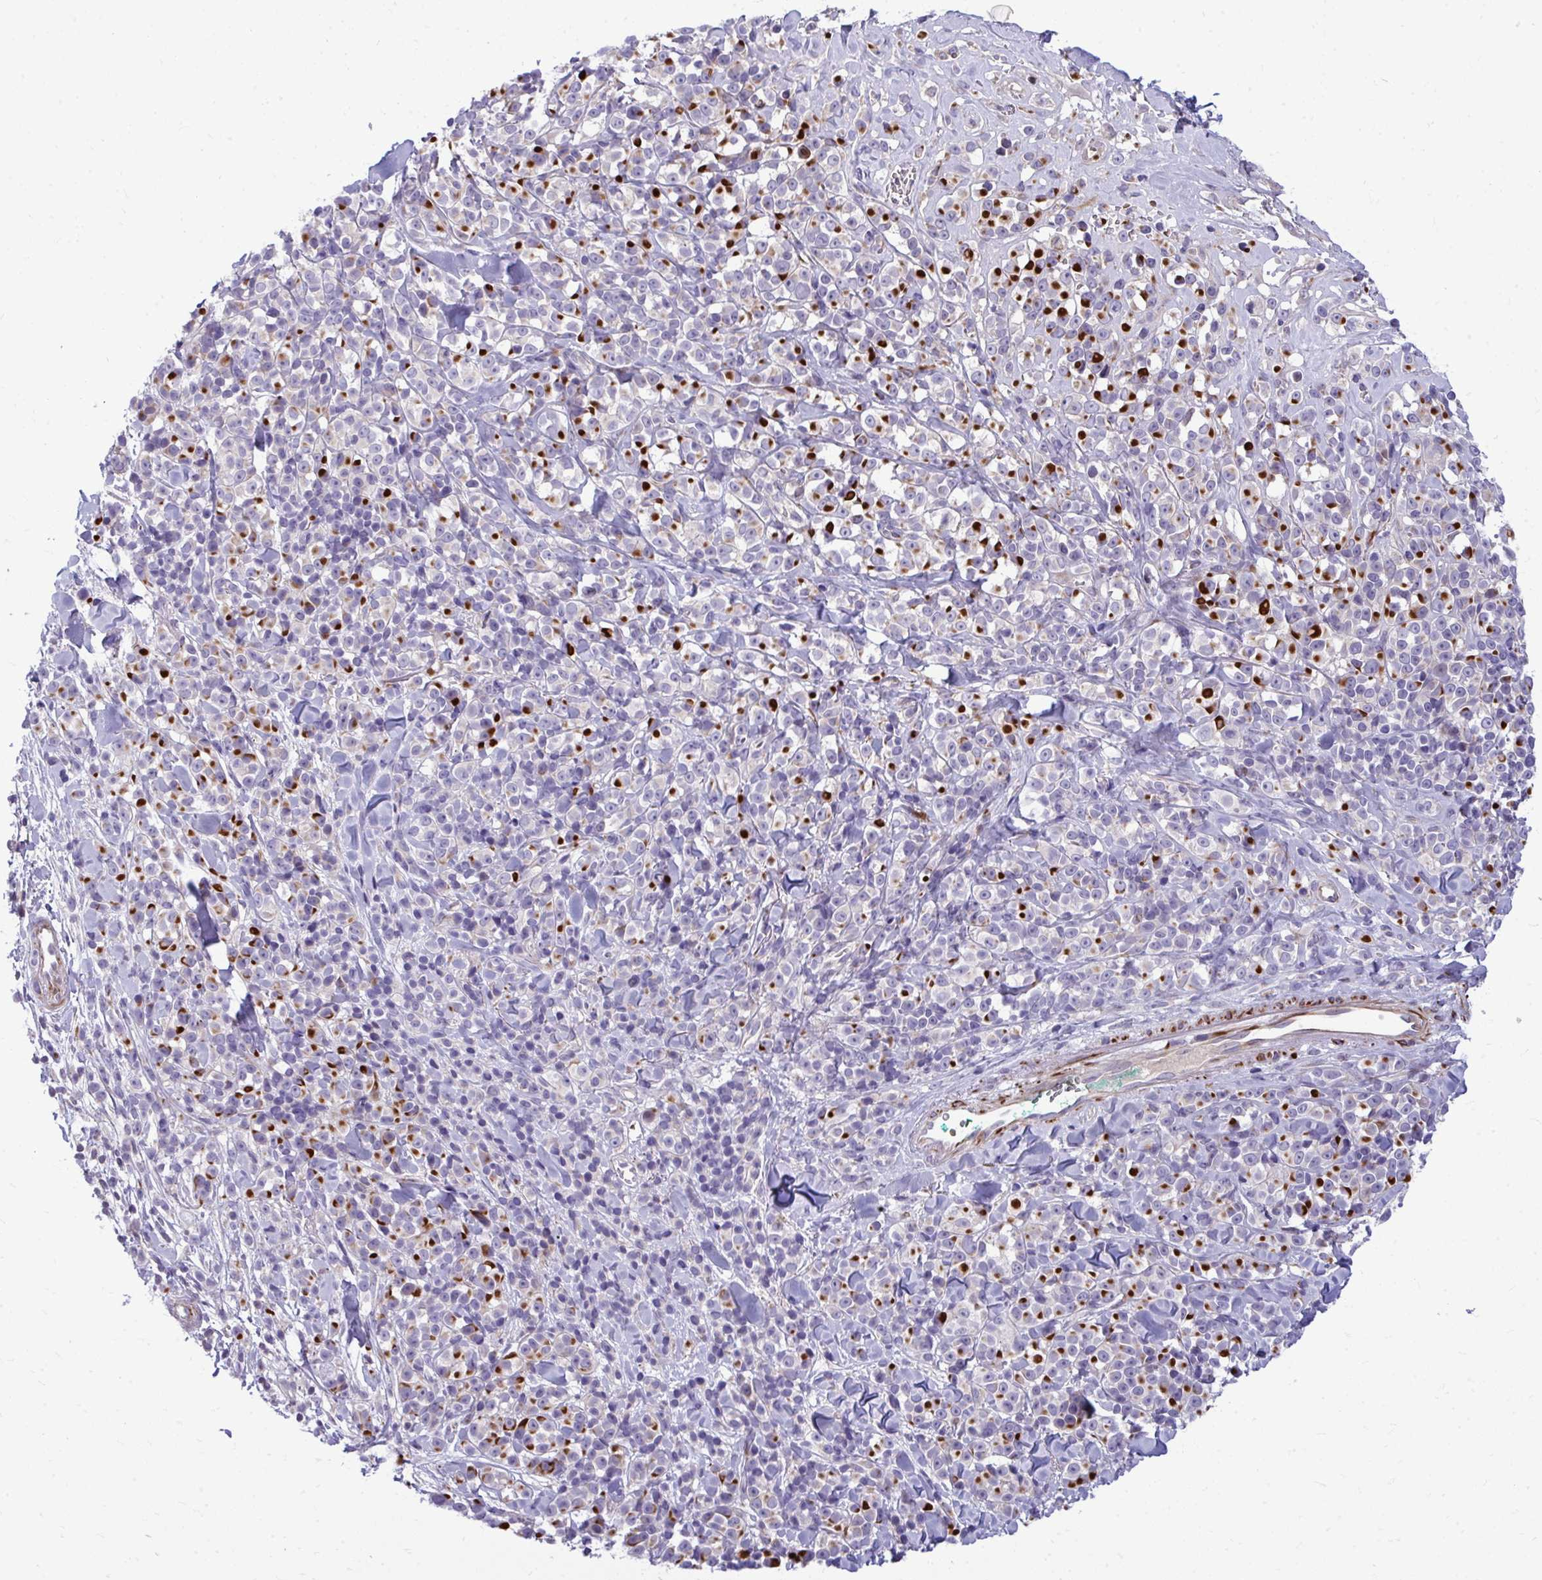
{"staining": {"intensity": "strong", "quantity": "<25%", "location": "cytoplasmic/membranous"}, "tissue": "melanoma", "cell_type": "Tumor cells", "image_type": "cancer", "snomed": [{"axis": "morphology", "description": "Malignant melanoma, NOS"}, {"axis": "topography", "description": "Skin"}], "caption": "Immunohistochemical staining of malignant melanoma shows medium levels of strong cytoplasmic/membranous protein expression in about <25% of tumor cells.", "gene": "SLC14A1", "patient": {"sex": "male", "age": 85}}